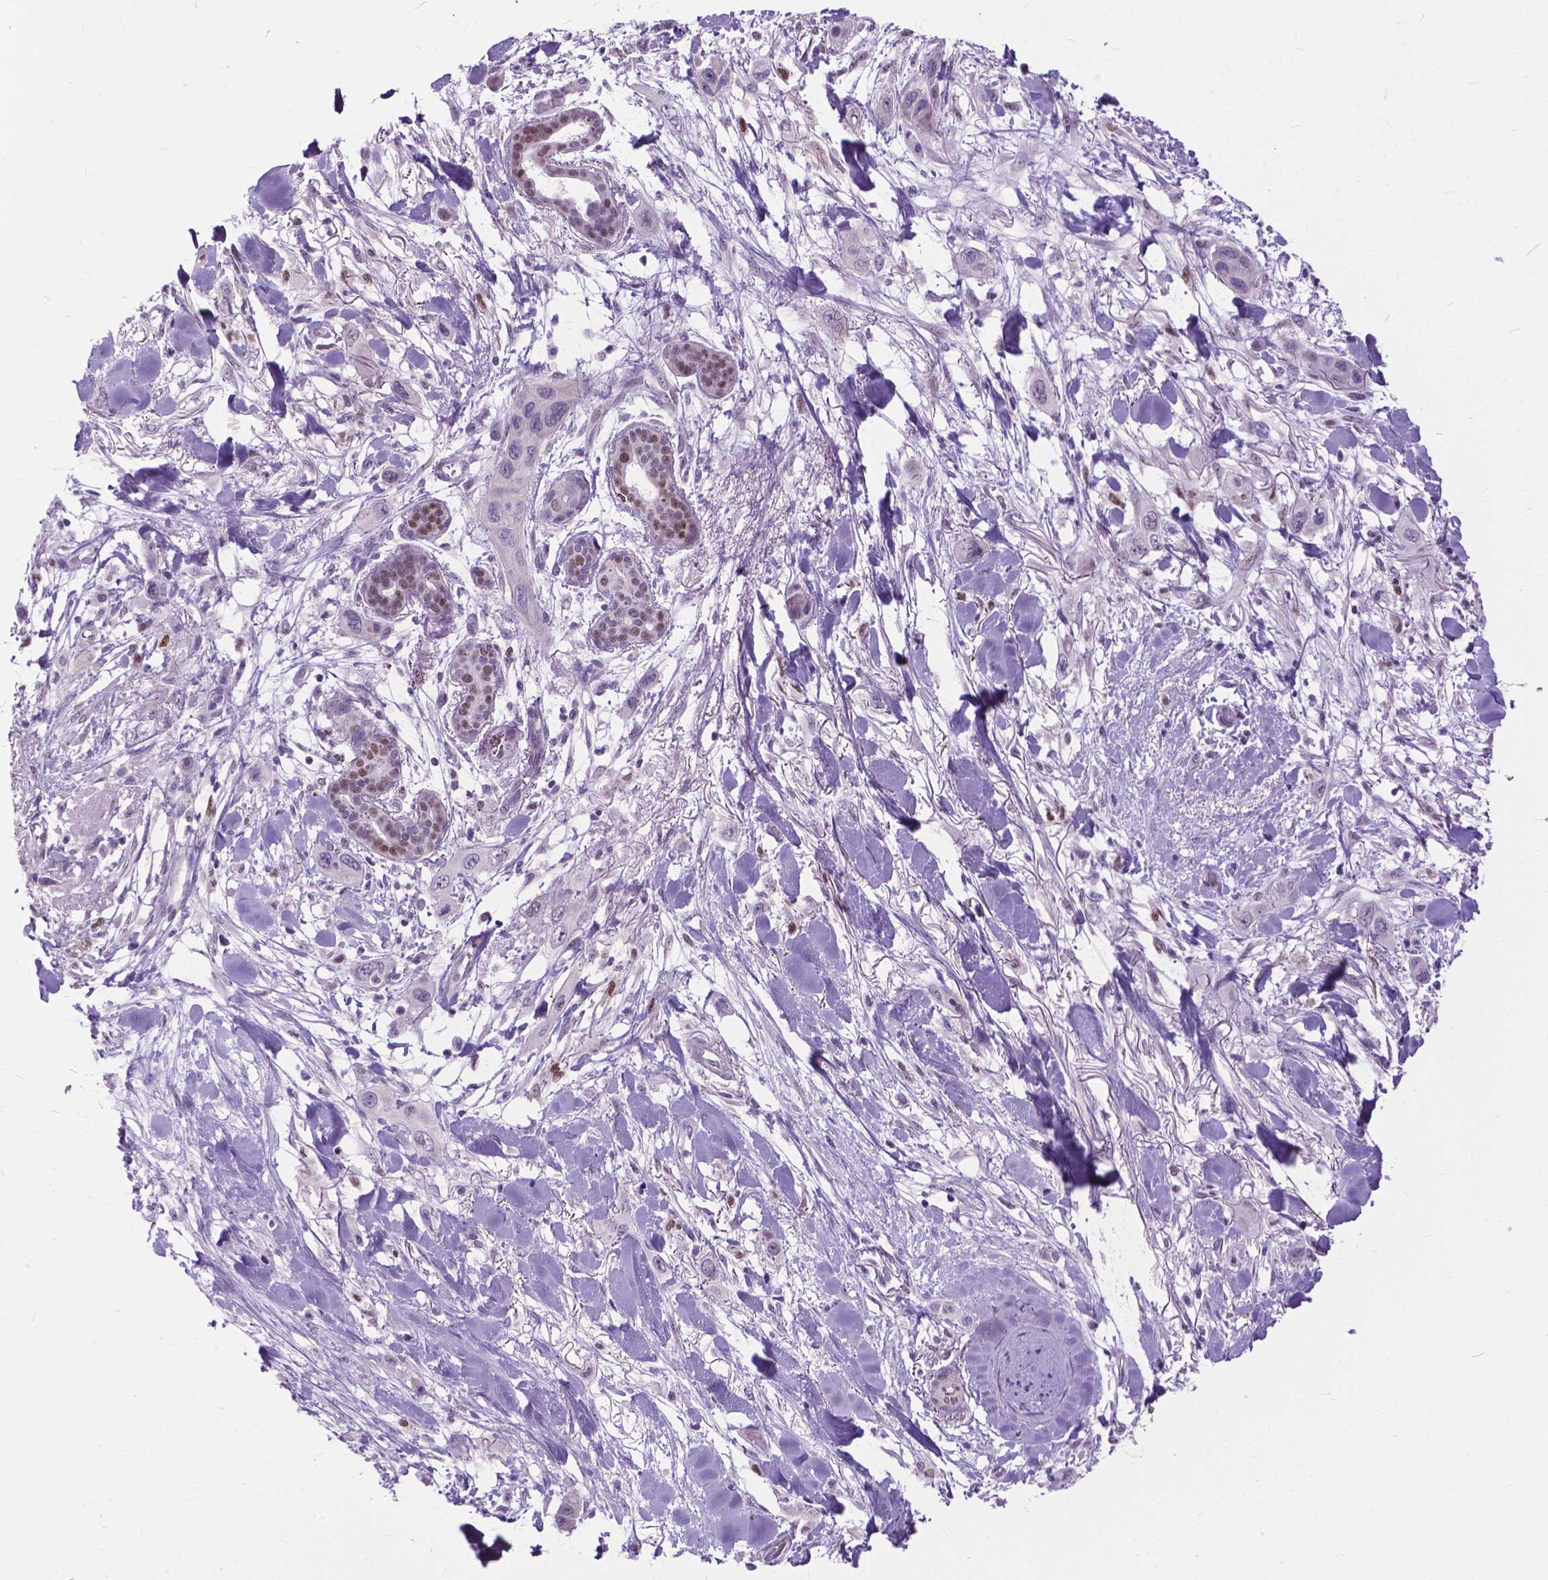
{"staining": {"intensity": "negative", "quantity": "none", "location": "none"}, "tissue": "skin cancer", "cell_type": "Tumor cells", "image_type": "cancer", "snomed": [{"axis": "morphology", "description": "Squamous cell carcinoma, NOS"}, {"axis": "topography", "description": "Skin"}], "caption": "The histopathology image displays no staining of tumor cells in skin cancer.", "gene": "APCDD1L", "patient": {"sex": "male", "age": 79}}